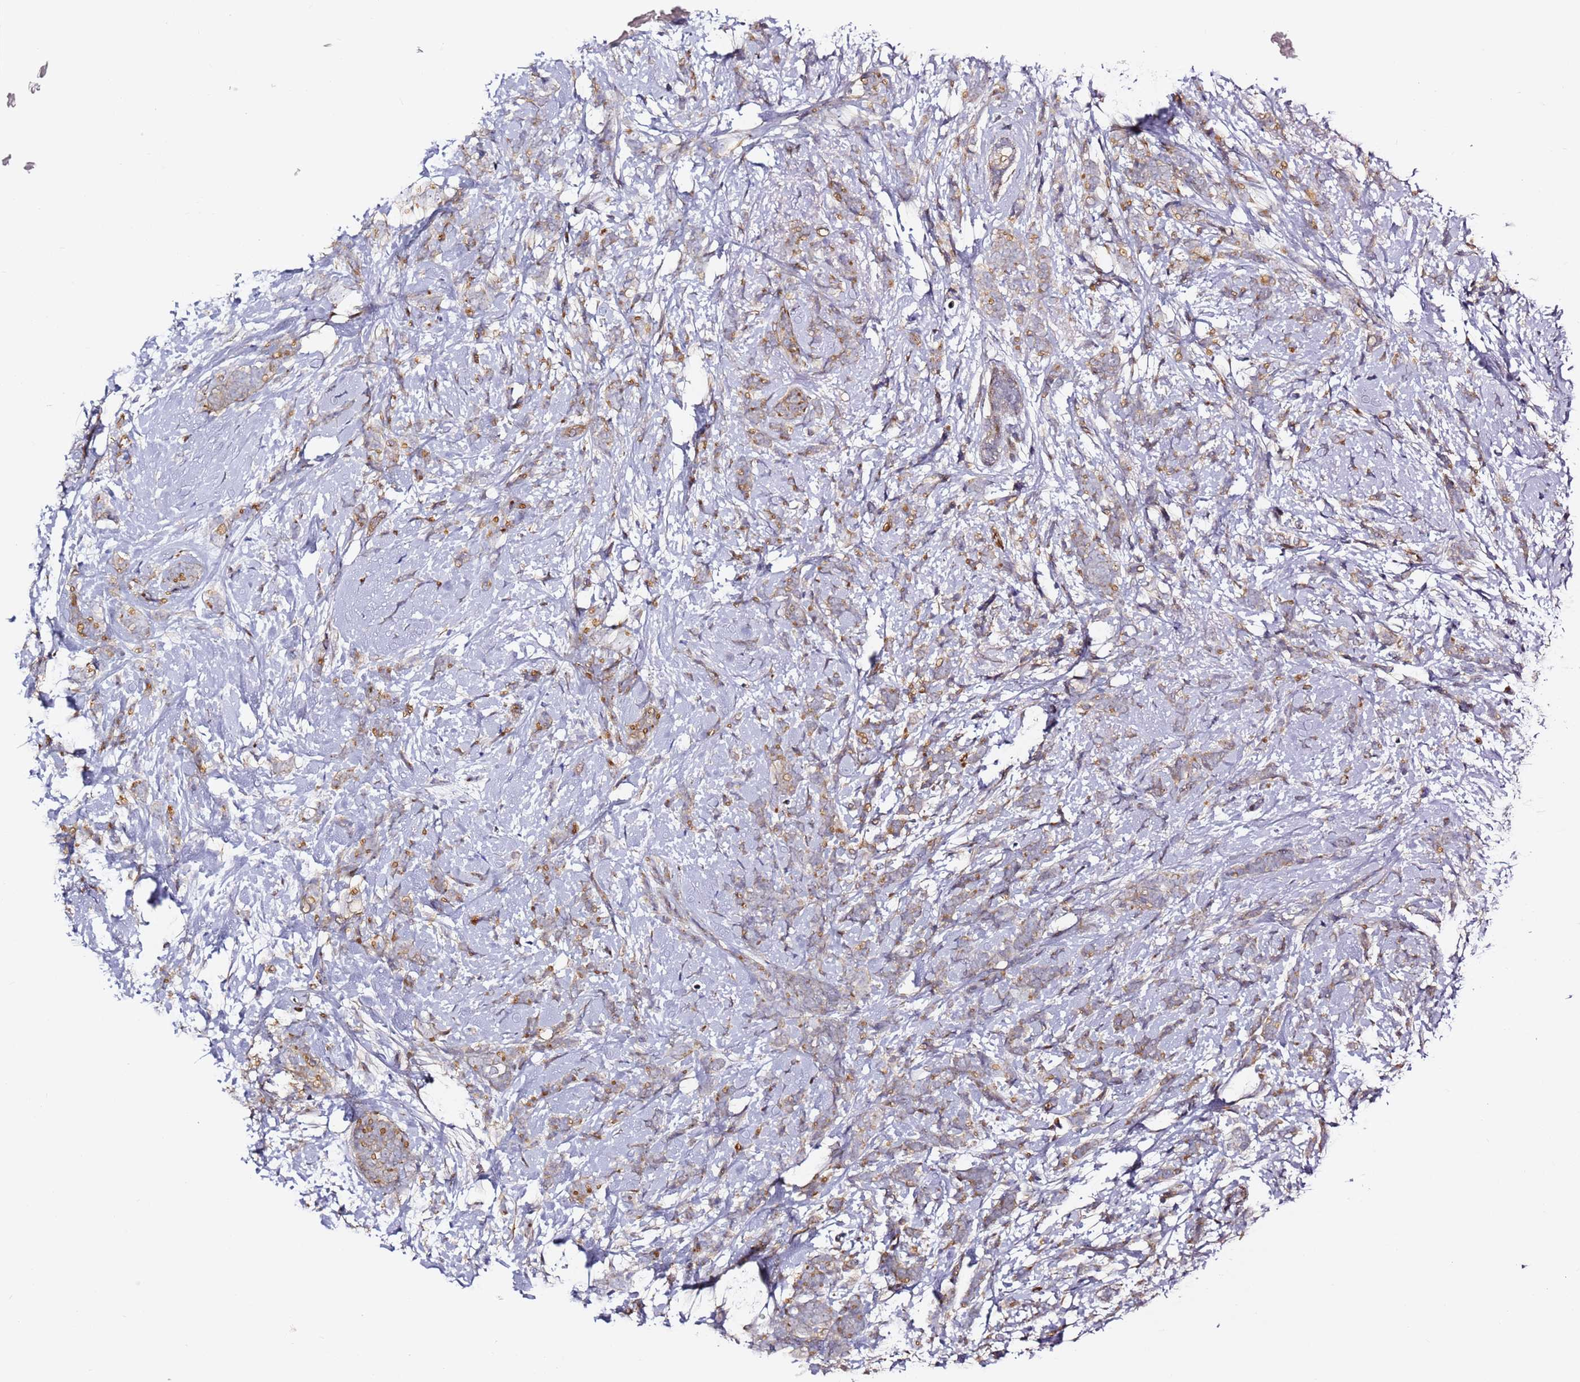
{"staining": {"intensity": "moderate", "quantity": "25%-75%", "location": "cytoplasmic/membranous"}, "tissue": "breast cancer", "cell_type": "Tumor cells", "image_type": "cancer", "snomed": [{"axis": "morphology", "description": "Lobular carcinoma"}, {"axis": "topography", "description": "Breast"}], "caption": "This histopathology image demonstrates IHC staining of human breast cancer (lobular carcinoma), with medium moderate cytoplasmic/membranous positivity in about 25%-75% of tumor cells.", "gene": "EPS8L1", "patient": {"sex": "female", "age": 58}}